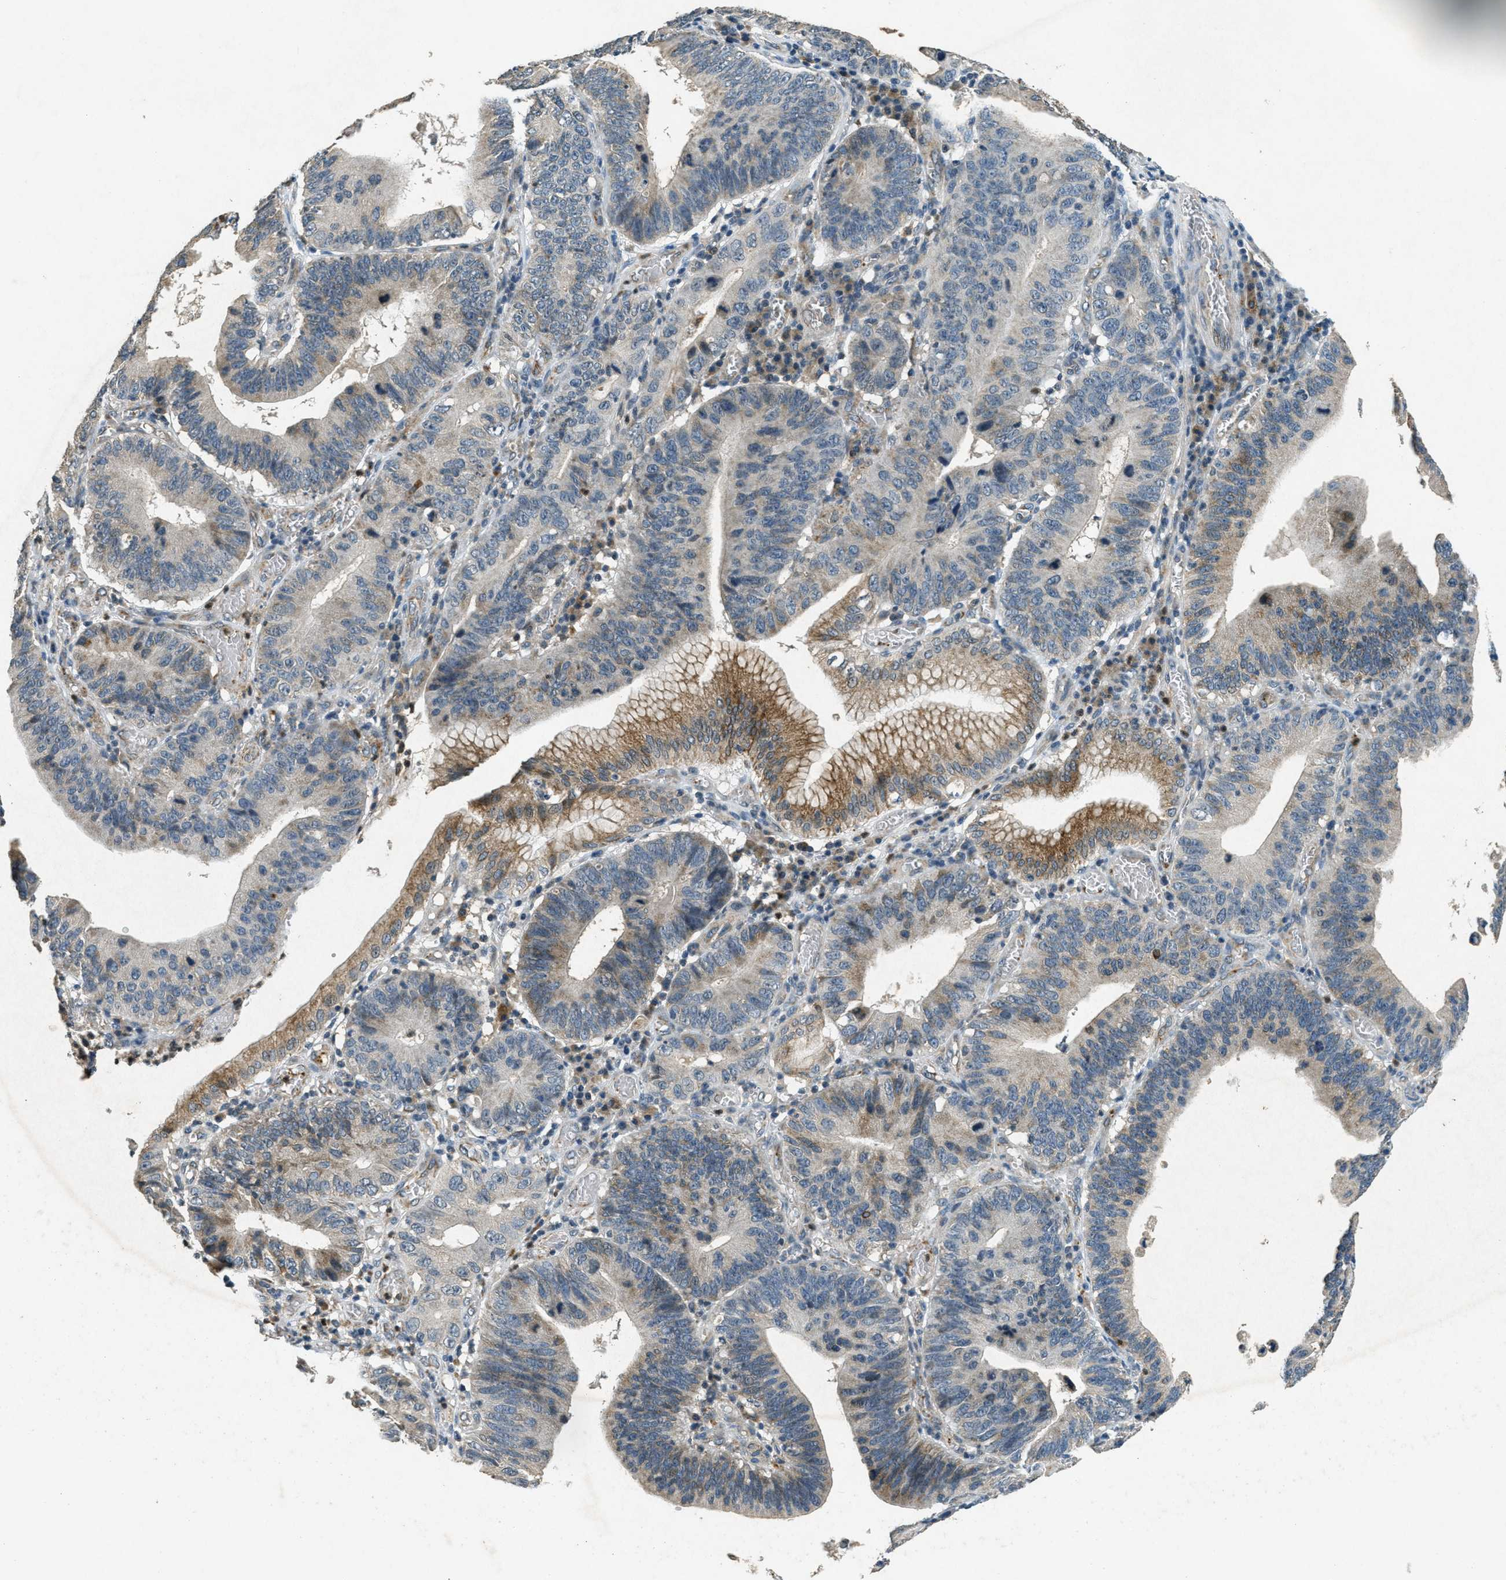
{"staining": {"intensity": "moderate", "quantity": "<25%", "location": "cytoplasmic/membranous"}, "tissue": "stomach cancer", "cell_type": "Tumor cells", "image_type": "cancer", "snomed": [{"axis": "morphology", "description": "Adenocarcinoma, NOS"}, {"axis": "topography", "description": "Stomach"}, {"axis": "topography", "description": "Gastric cardia"}], "caption": "IHC histopathology image of neoplastic tissue: stomach adenocarcinoma stained using immunohistochemistry (IHC) displays low levels of moderate protein expression localized specifically in the cytoplasmic/membranous of tumor cells, appearing as a cytoplasmic/membranous brown color.", "gene": "RAB3D", "patient": {"sex": "male", "age": 59}}